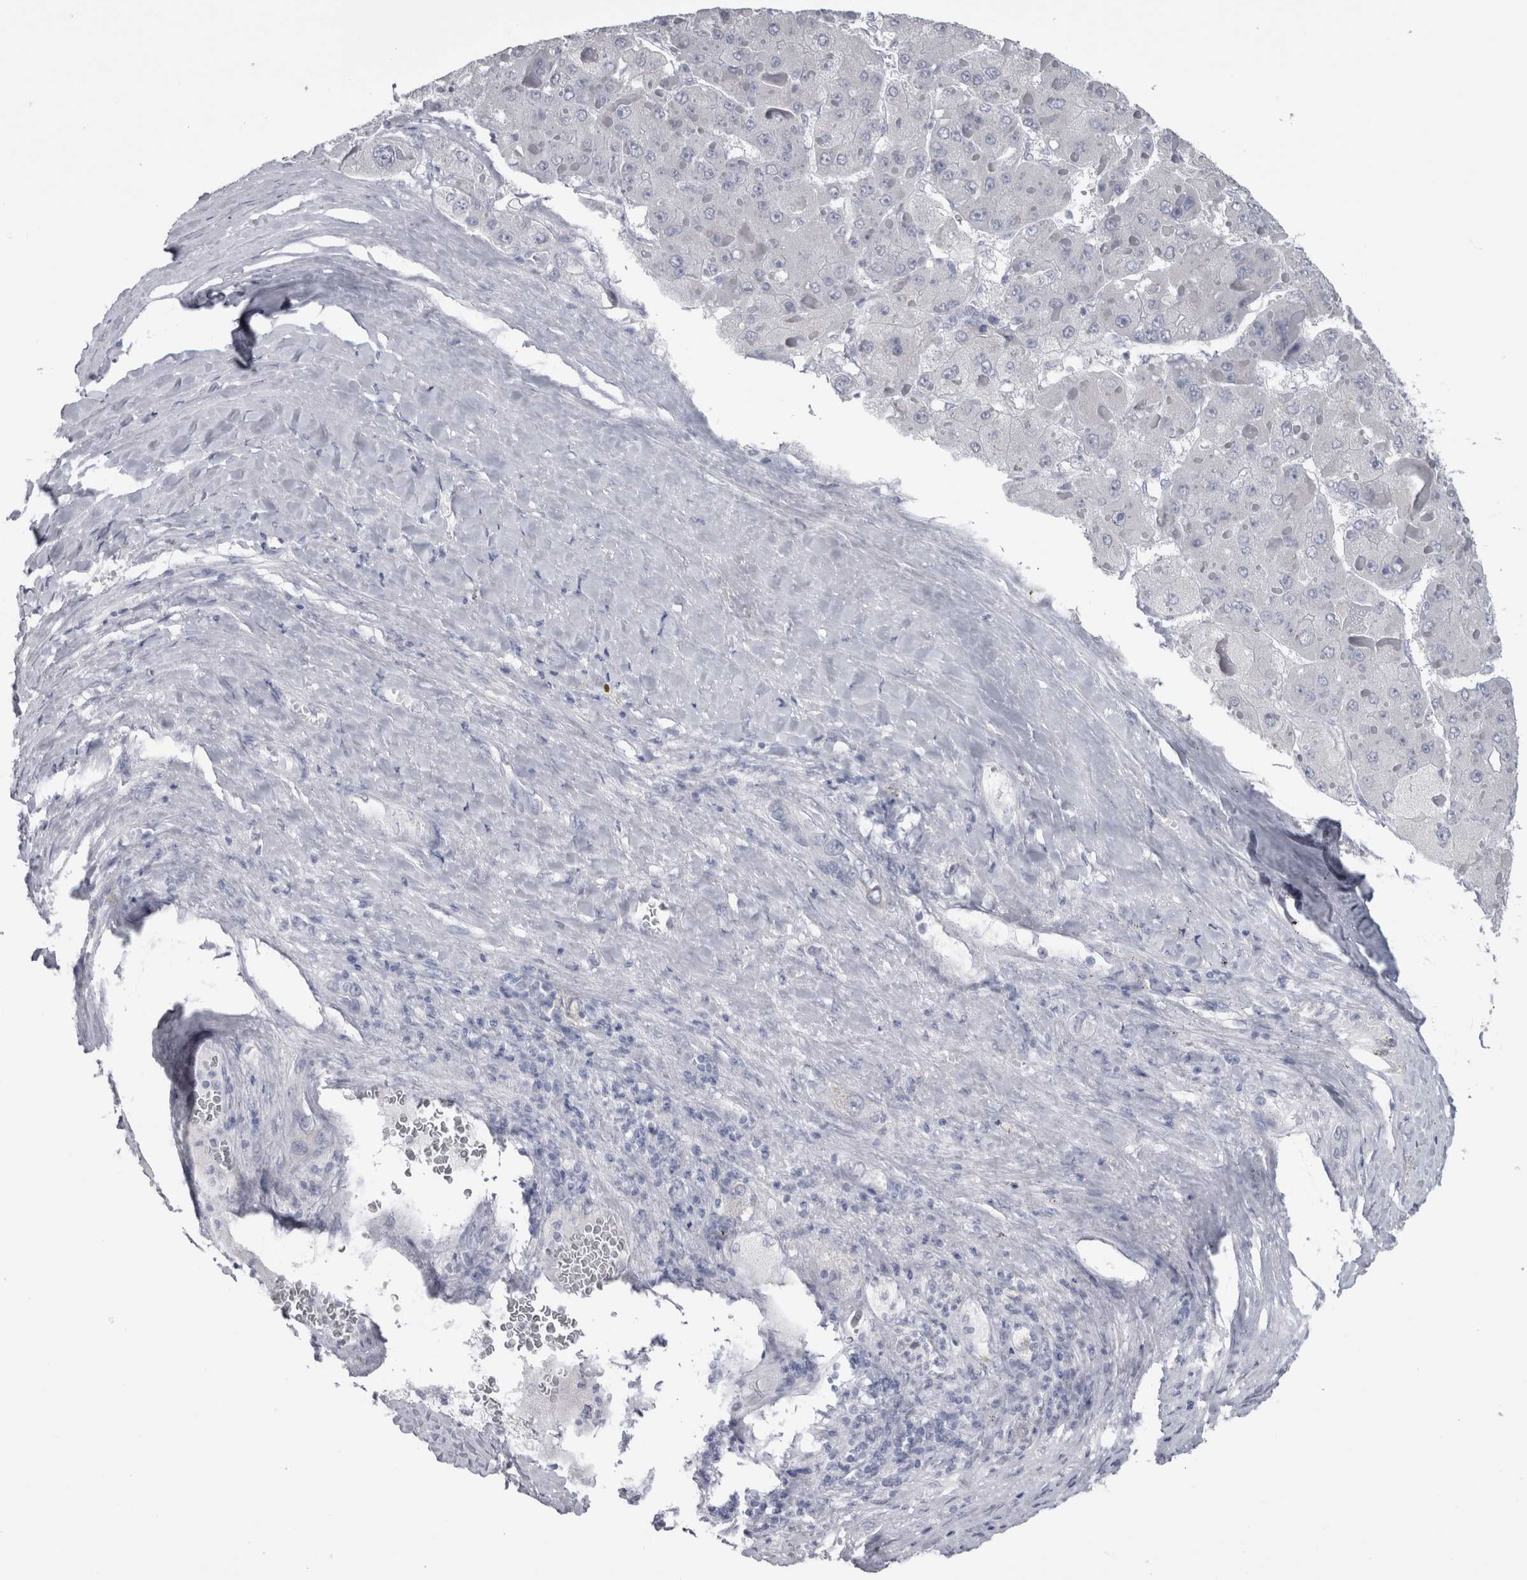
{"staining": {"intensity": "negative", "quantity": "none", "location": "none"}, "tissue": "liver cancer", "cell_type": "Tumor cells", "image_type": "cancer", "snomed": [{"axis": "morphology", "description": "Carcinoma, Hepatocellular, NOS"}, {"axis": "topography", "description": "Liver"}], "caption": "A photomicrograph of liver cancer (hepatocellular carcinoma) stained for a protein exhibits no brown staining in tumor cells.", "gene": "MSMB", "patient": {"sex": "female", "age": 73}}